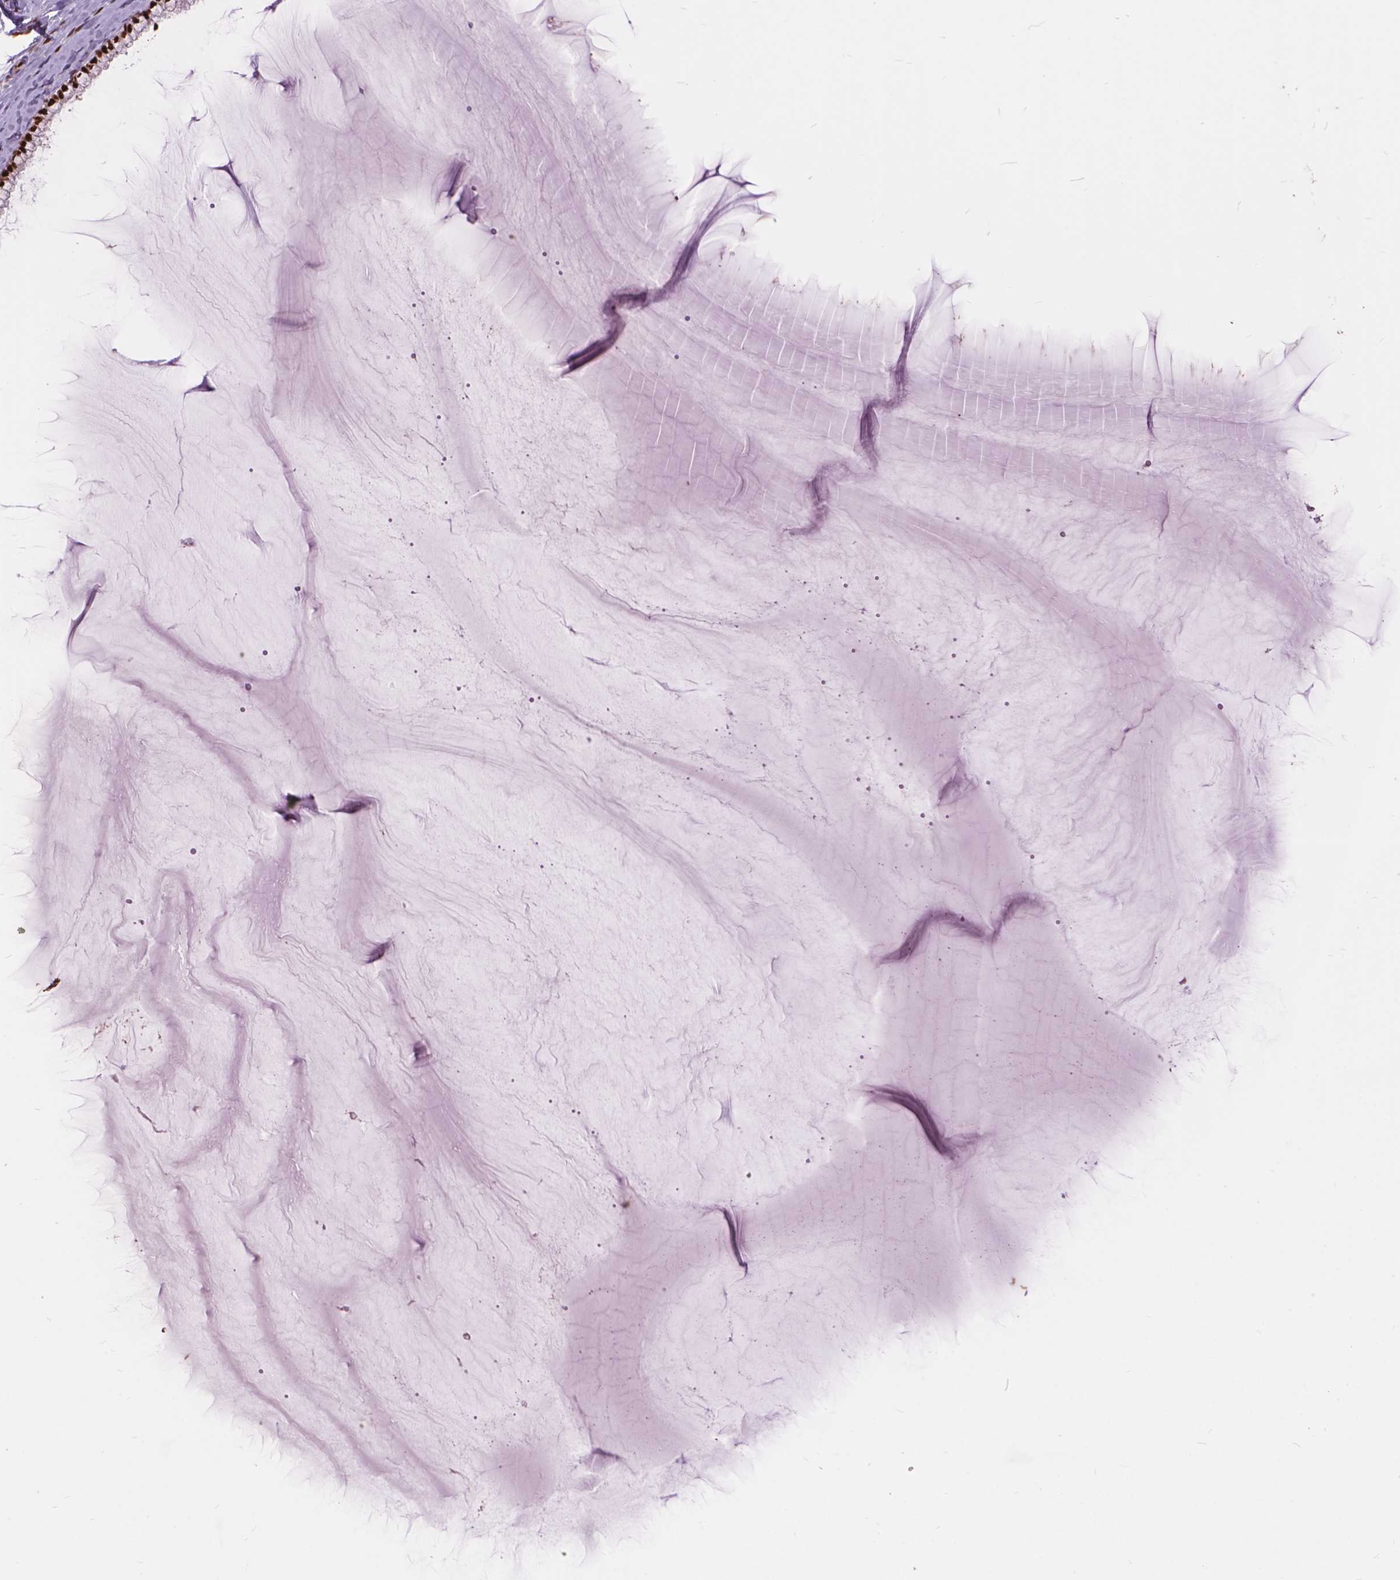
{"staining": {"intensity": "strong", "quantity": ">75%", "location": "nuclear"}, "tissue": "cervix", "cell_type": "Glandular cells", "image_type": "normal", "snomed": [{"axis": "morphology", "description": "Normal tissue, NOS"}, {"axis": "topography", "description": "Cervix"}], "caption": "IHC staining of normal cervix, which exhibits high levels of strong nuclear positivity in approximately >75% of glandular cells indicating strong nuclear protein staining. The staining was performed using DAB (brown) for protein detection and nuclei were counterstained in hematoxylin (blue).", "gene": "ANP32A", "patient": {"sex": "female", "age": 40}}